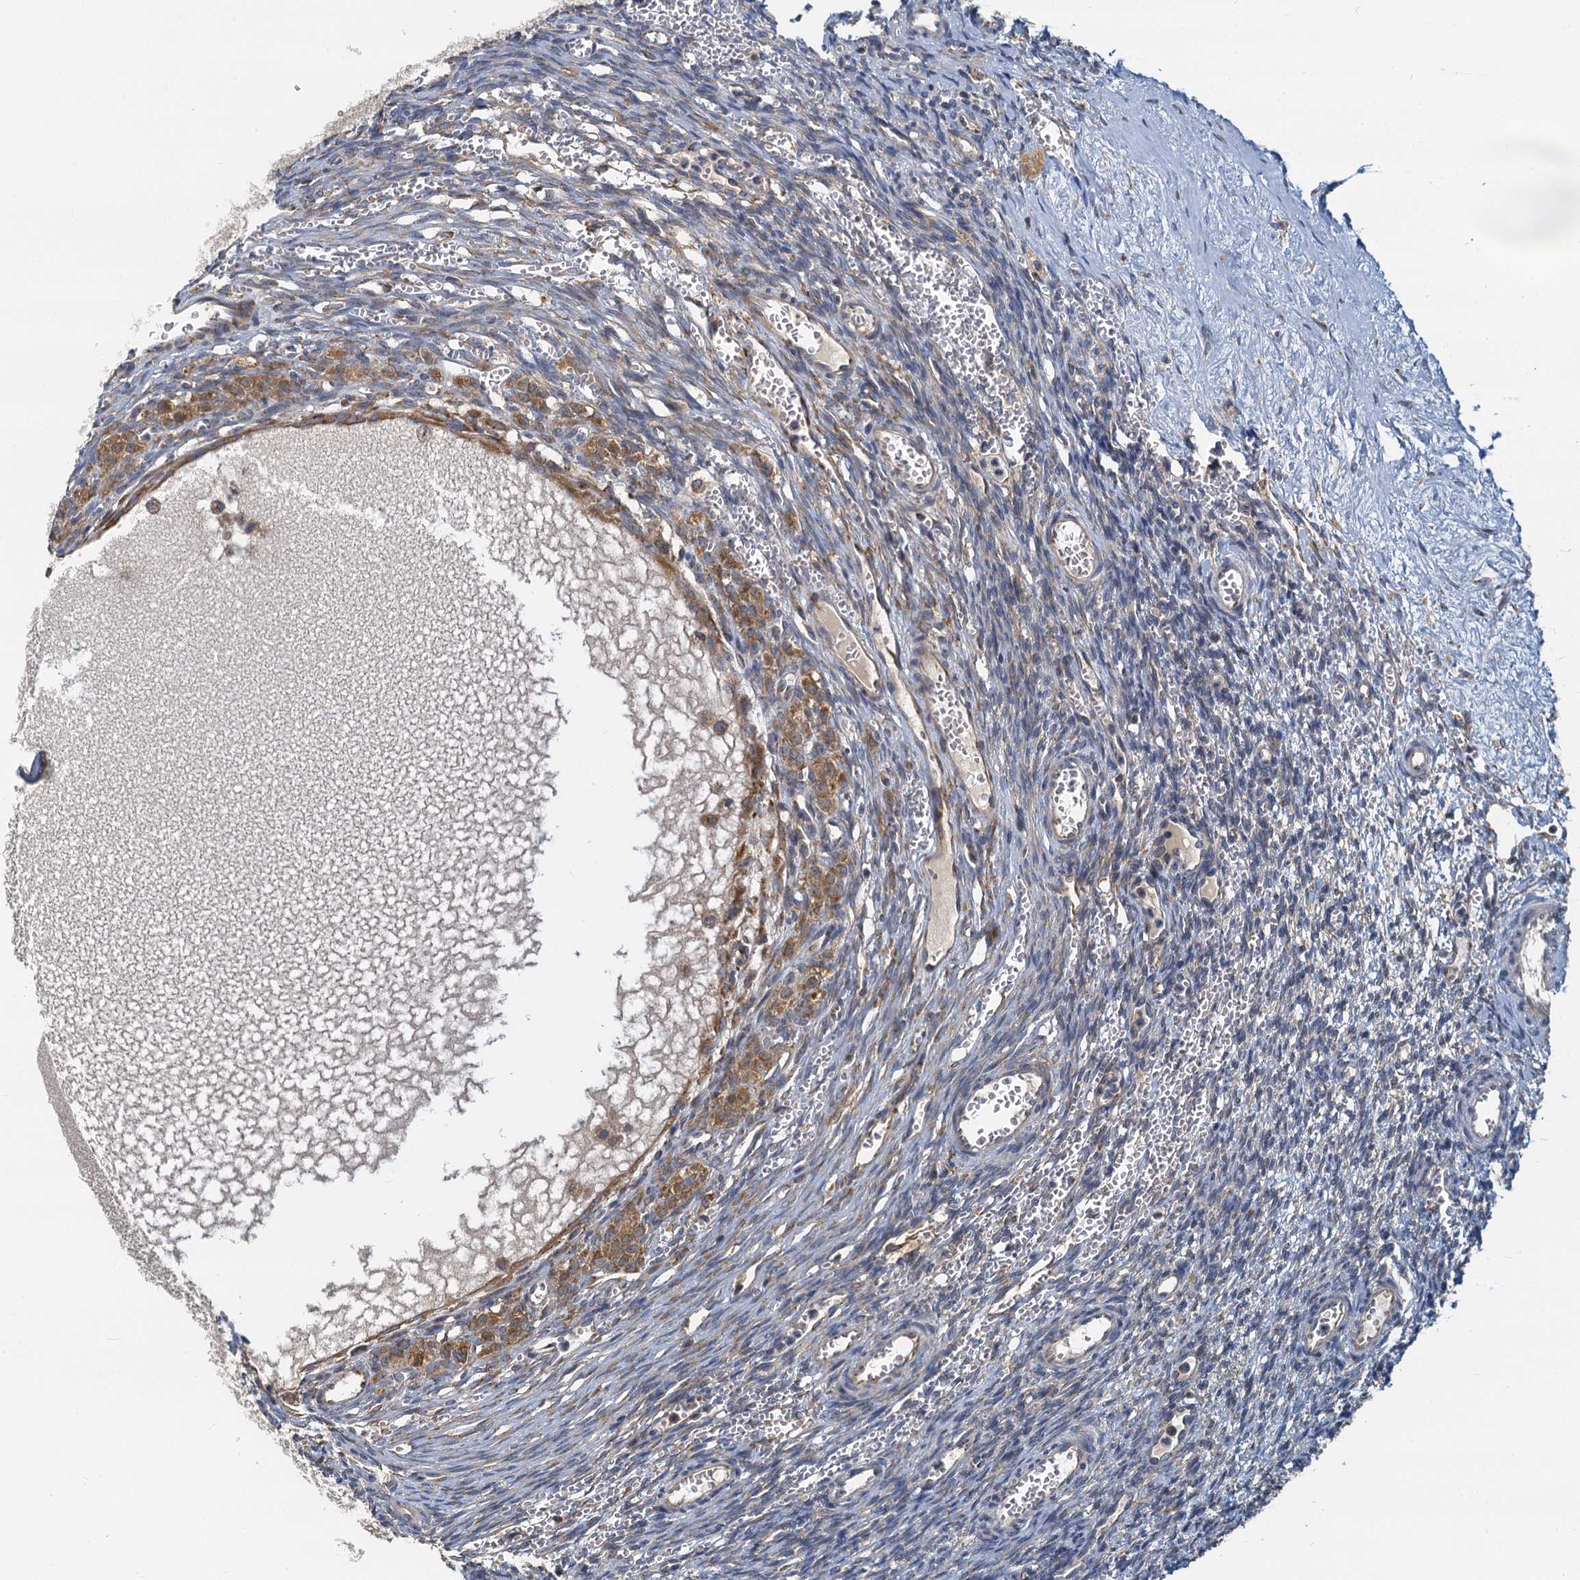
{"staining": {"intensity": "negative", "quantity": "none", "location": "none"}, "tissue": "ovary", "cell_type": "Ovarian stroma cells", "image_type": "normal", "snomed": [{"axis": "morphology", "description": "Normal tissue, NOS"}, {"axis": "topography", "description": "Ovary"}], "caption": "This is a histopathology image of IHC staining of normal ovary, which shows no expression in ovarian stroma cells. The staining is performed using DAB brown chromogen with nuclei counter-stained in using hematoxylin.", "gene": "NKAPD1", "patient": {"sex": "female", "age": 39}}